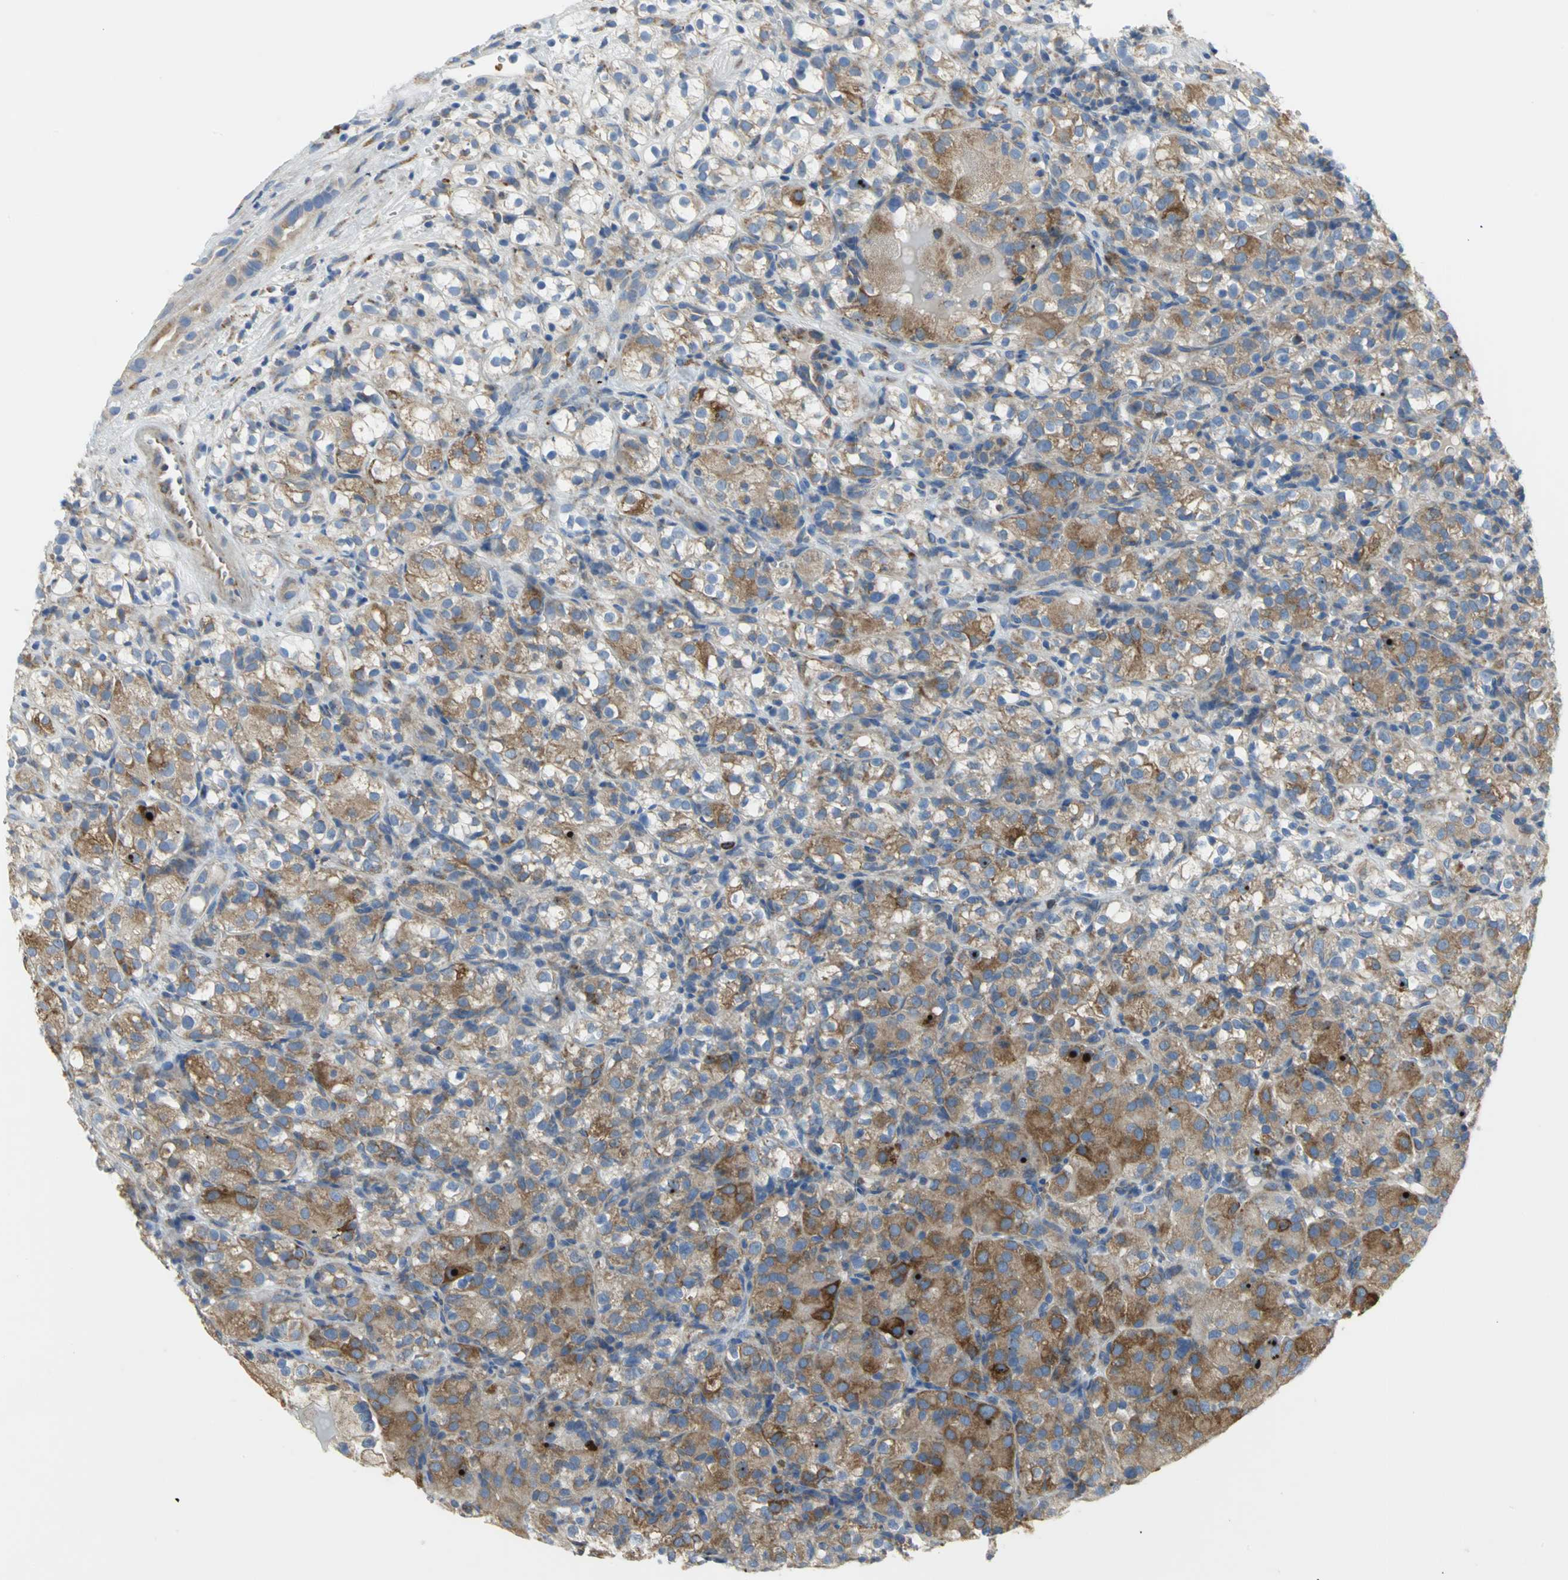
{"staining": {"intensity": "strong", "quantity": ">75%", "location": "cytoplasmic/membranous"}, "tissue": "renal cancer", "cell_type": "Tumor cells", "image_type": "cancer", "snomed": [{"axis": "morphology", "description": "Normal tissue, NOS"}, {"axis": "morphology", "description": "Adenocarcinoma, NOS"}, {"axis": "topography", "description": "Kidney"}], "caption": "This histopathology image exhibits IHC staining of human renal cancer (adenocarcinoma), with high strong cytoplasmic/membranous expression in about >75% of tumor cells.", "gene": "TULP4", "patient": {"sex": "male", "age": 61}}